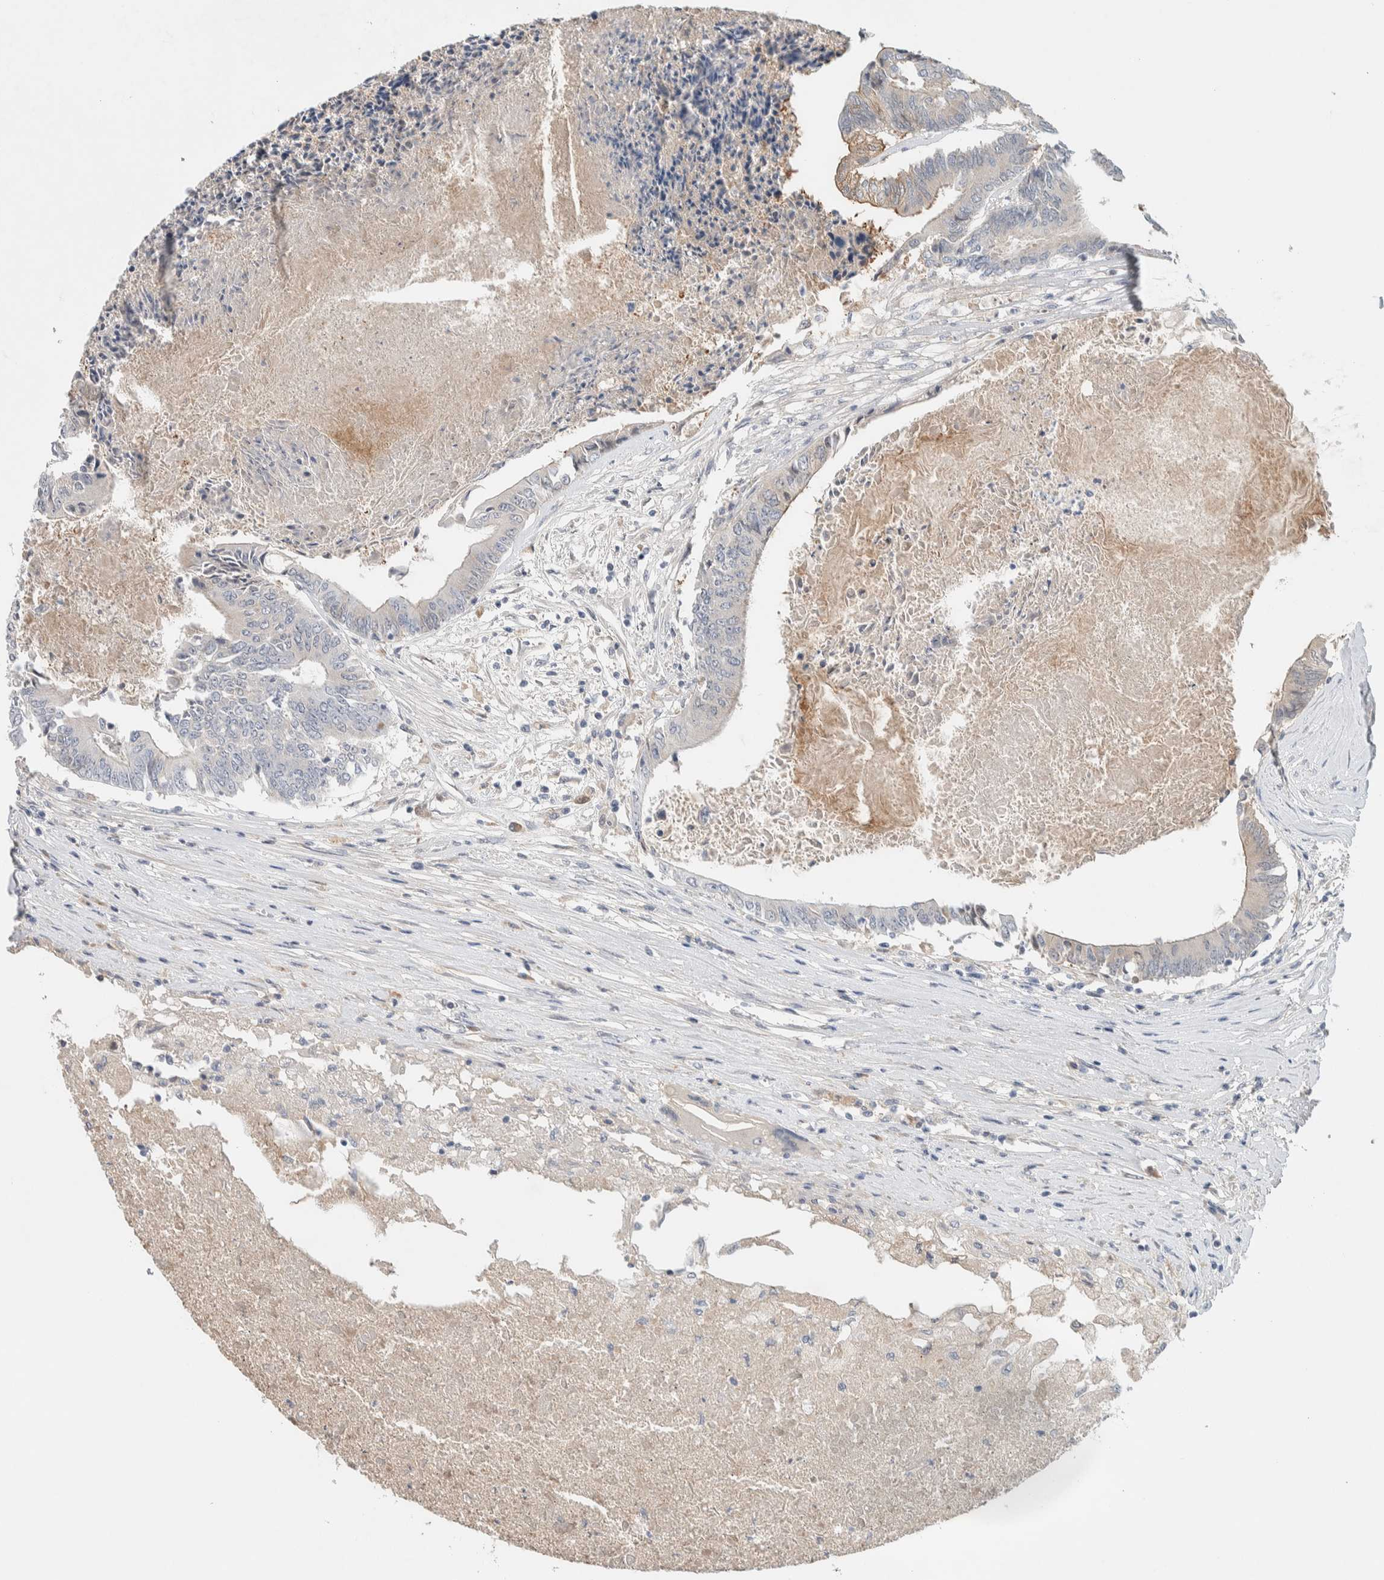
{"staining": {"intensity": "negative", "quantity": "none", "location": "none"}, "tissue": "colorectal cancer", "cell_type": "Tumor cells", "image_type": "cancer", "snomed": [{"axis": "morphology", "description": "Adenocarcinoma, NOS"}, {"axis": "topography", "description": "Rectum"}], "caption": "This is an IHC photomicrograph of adenocarcinoma (colorectal). There is no staining in tumor cells.", "gene": "DEPTOR", "patient": {"sex": "male", "age": 63}}